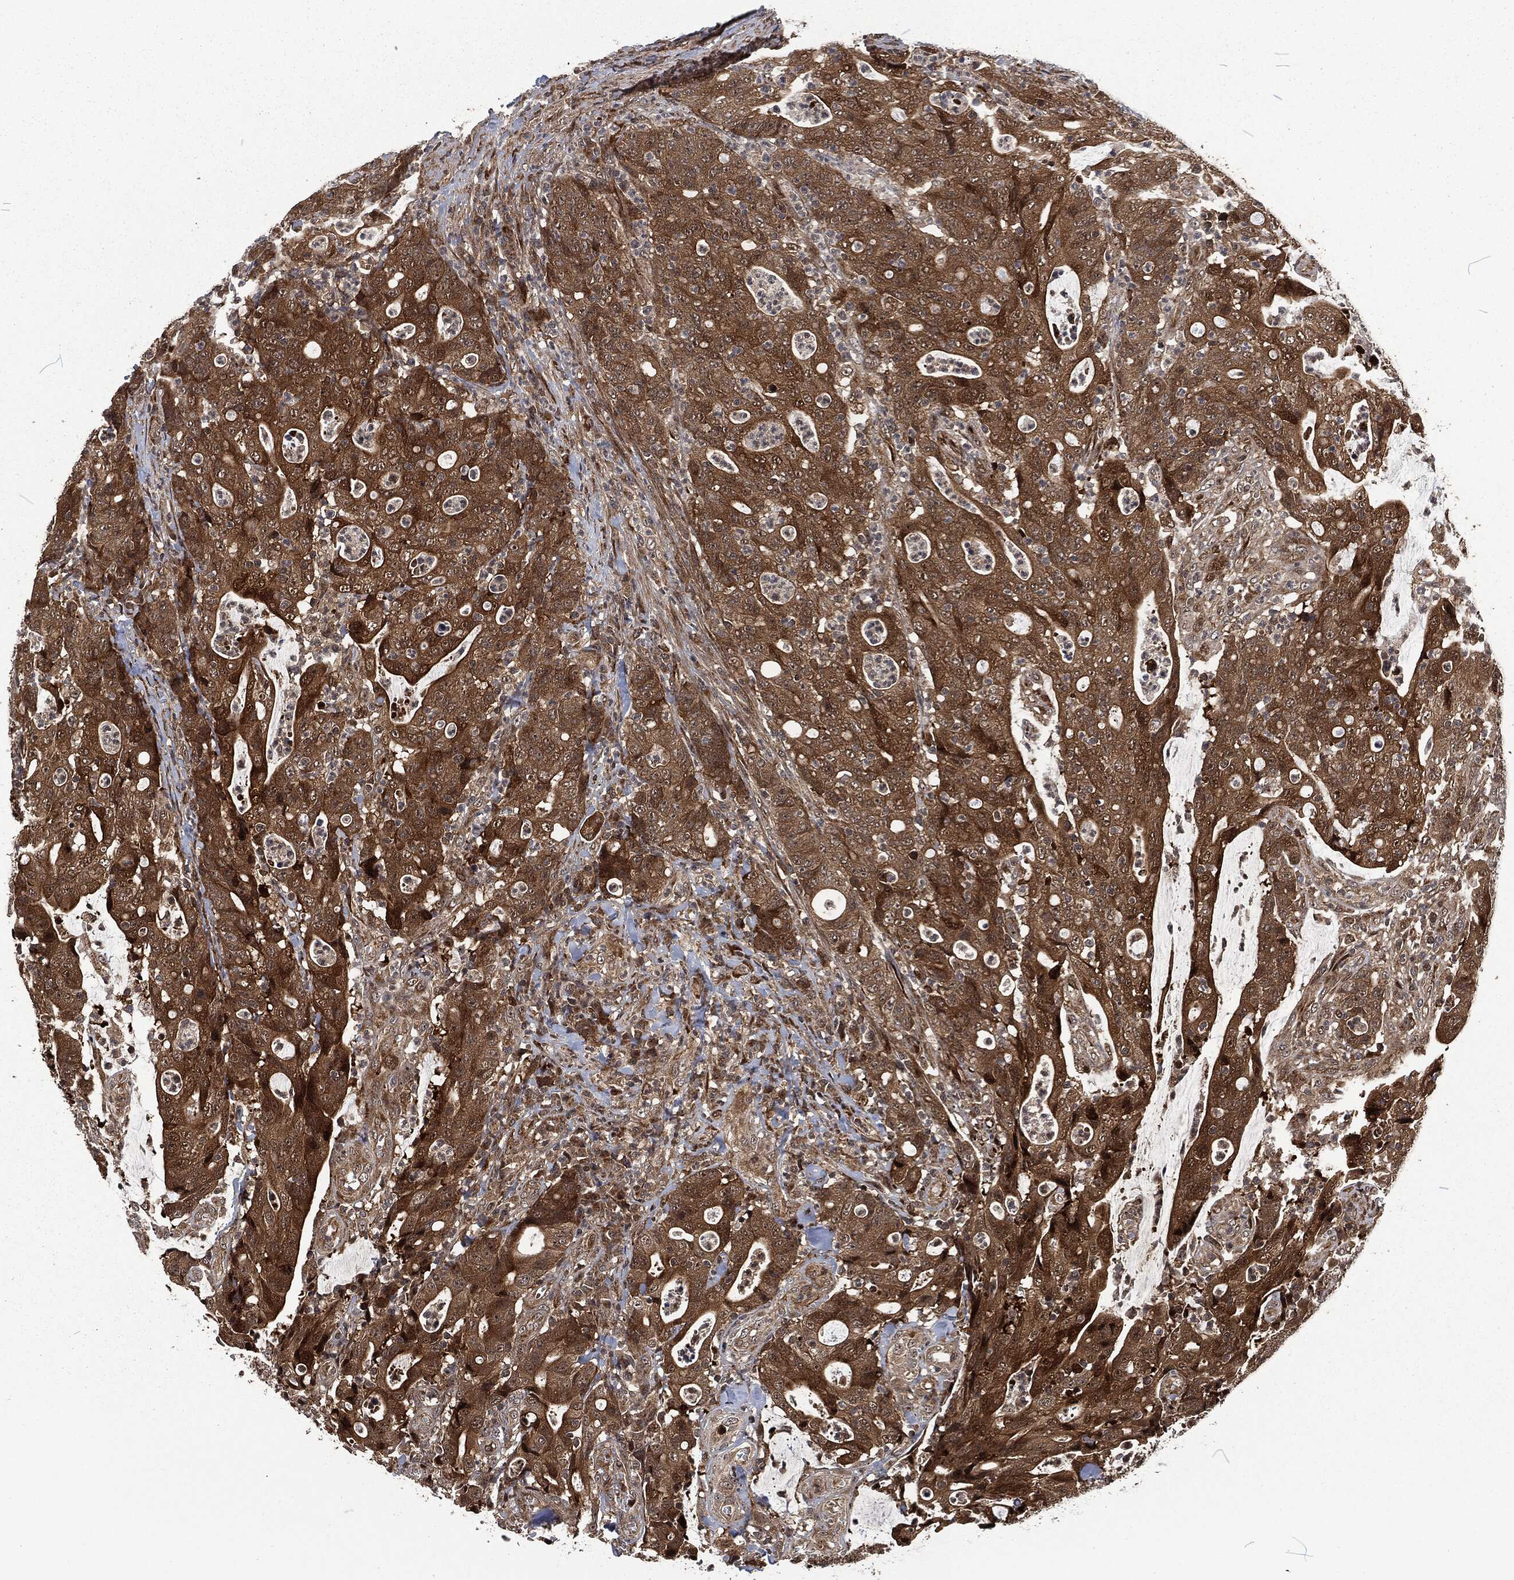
{"staining": {"intensity": "strong", "quantity": ">75%", "location": "cytoplasmic/membranous"}, "tissue": "colorectal cancer", "cell_type": "Tumor cells", "image_type": "cancer", "snomed": [{"axis": "morphology", "description": "Adenocarcinoma, NOS"}, {"axis": "topography", "description": "Colon"}], "caption": "Tumor cells exhibit high levels of strong cytoplasmic/membranous staining in about >75% of cells in human colorectal adenocarcinoma.", "gene": "CMPK2", "patient": {"sex": "male", "age": 70}}